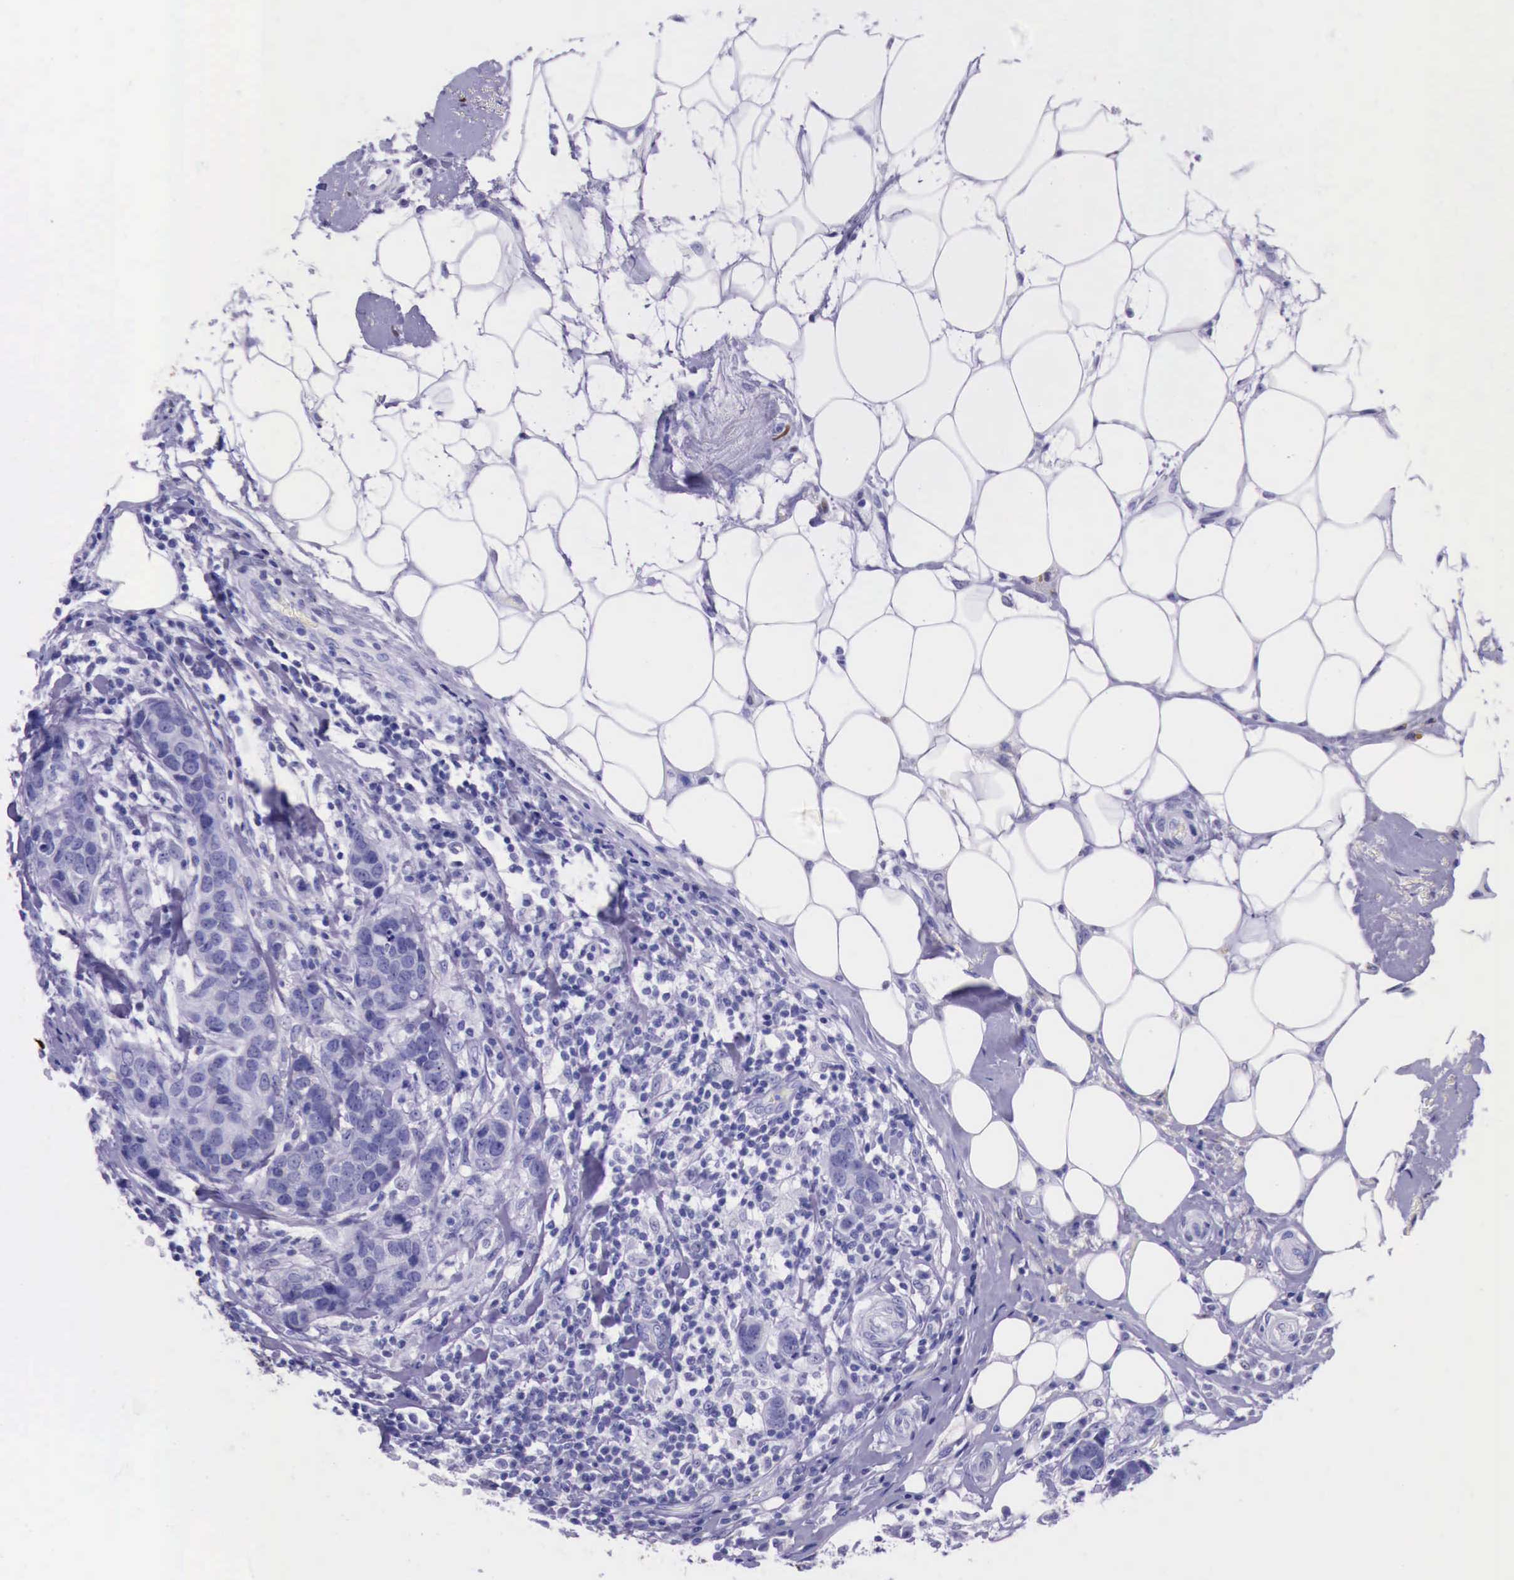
{"staining": {"intensity": "negative", "quantity": "none", "location": "none"}, "tissue": "breast cancer", "cell_type": "Tumor cells", "image_type": "cancer", "snomed": [{"axis": "morphology", "description": "Duct carcinoma"}, {"axis": "topography", "description": "Breast"}], "caption": "Immunohistochemistry (IHC) micrograph of breast invasive ductal carcinoma stained for a protein (brown), which demonstrates no staining in tumor cells.", "gene": "ESR1", "patient": {"sex": "female", "age": 91}}